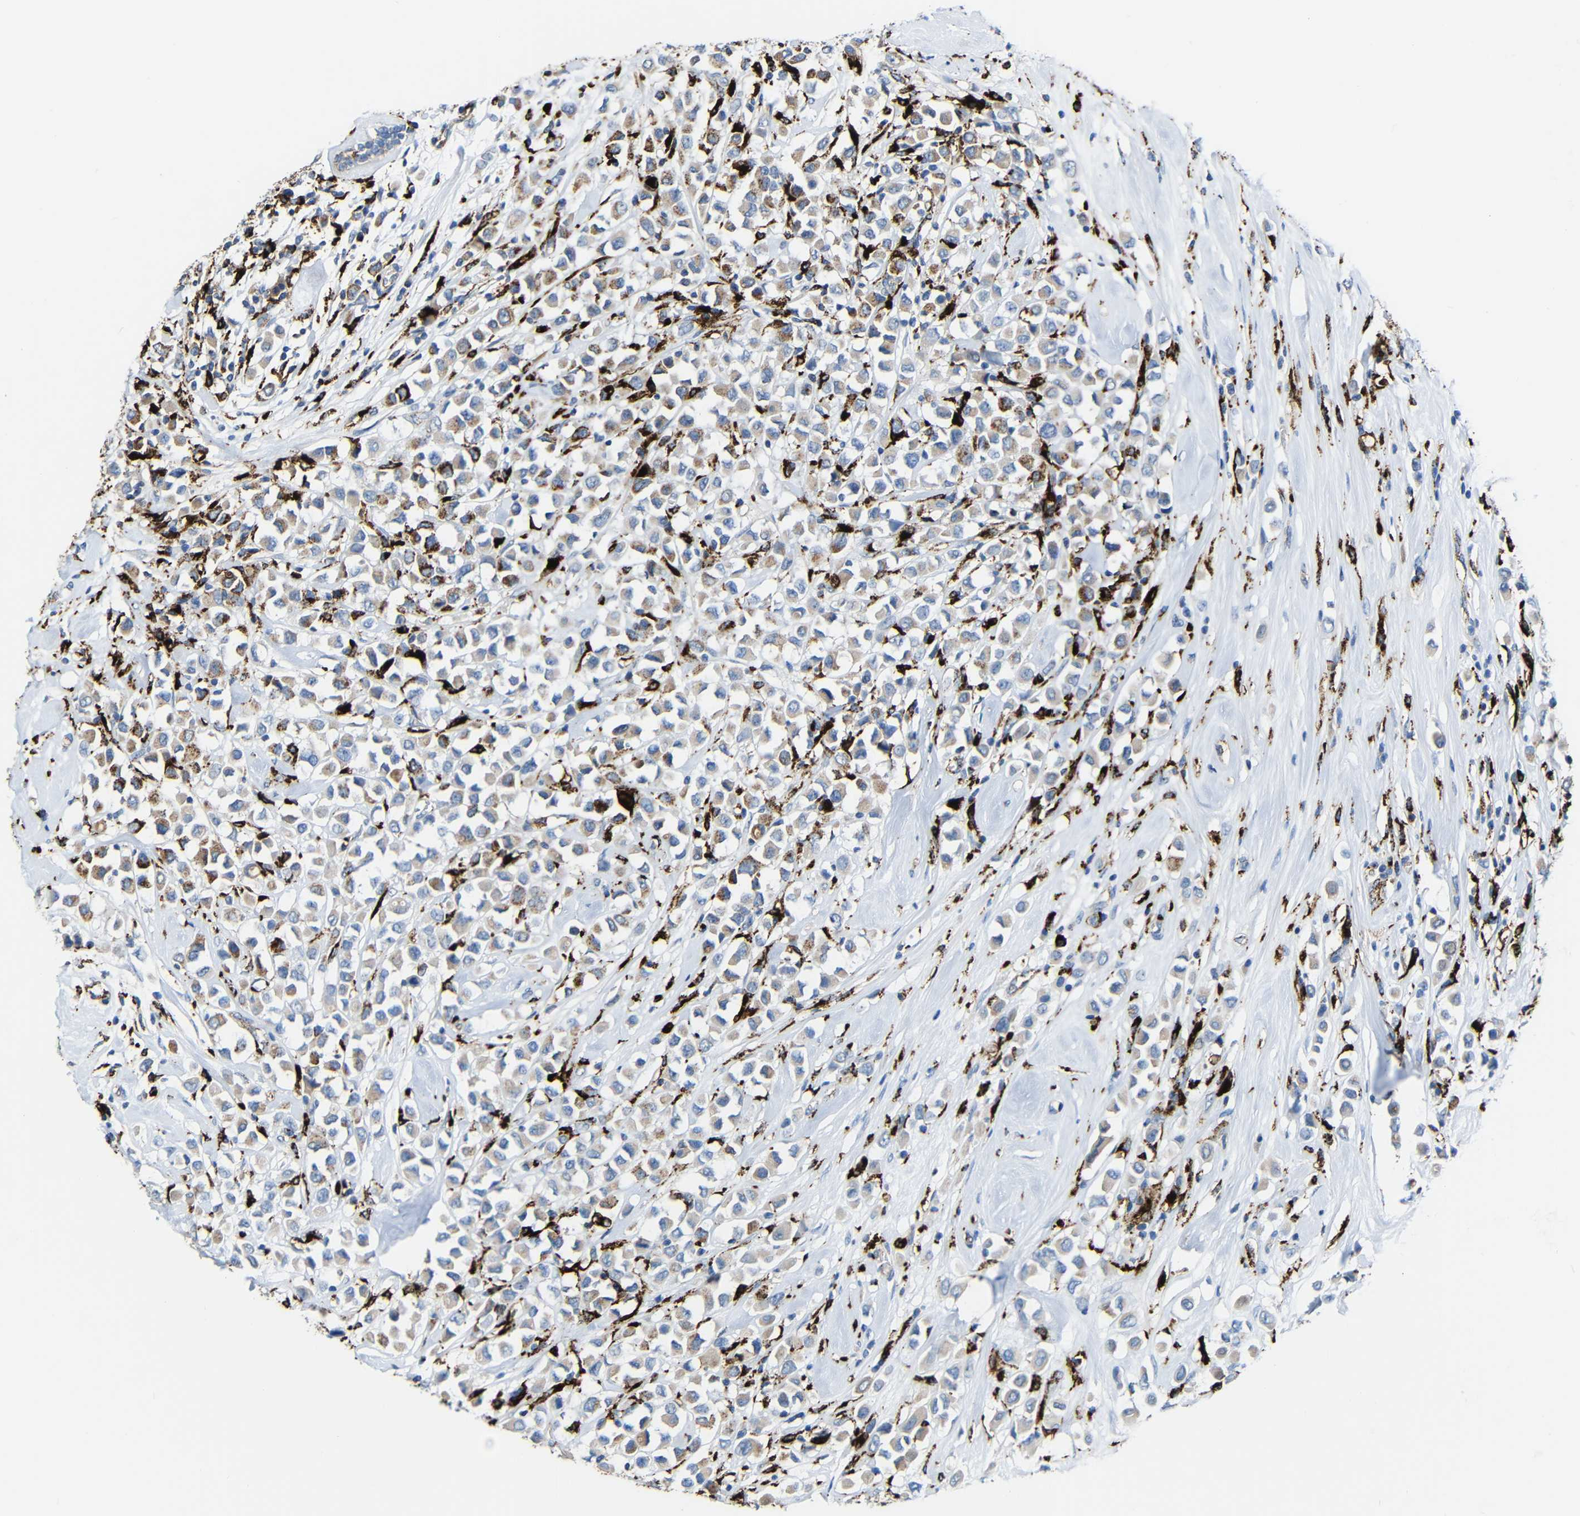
{"staining": {"intensity": "moderate", "quantity": ">75%", "location": "cytoplasmic/membranous"}, "tissue": "breast cancer", "cell_type": "Tumor cells", "image_type": "cancer", "snomed": [{"axis": "morphology", "description": "Duct carcinoma"}, {"axis": "topography", "description": "Breast"}], "caption": "Breast cancer stained with DAB immunohistochemistry (IHC) exhibits medium levels of moderate cytoplasmic/membranous positivity in about >75% of tumor cells.", "gene": "HLA-DMA", "patient": {"sex": "female", "age": 61}}